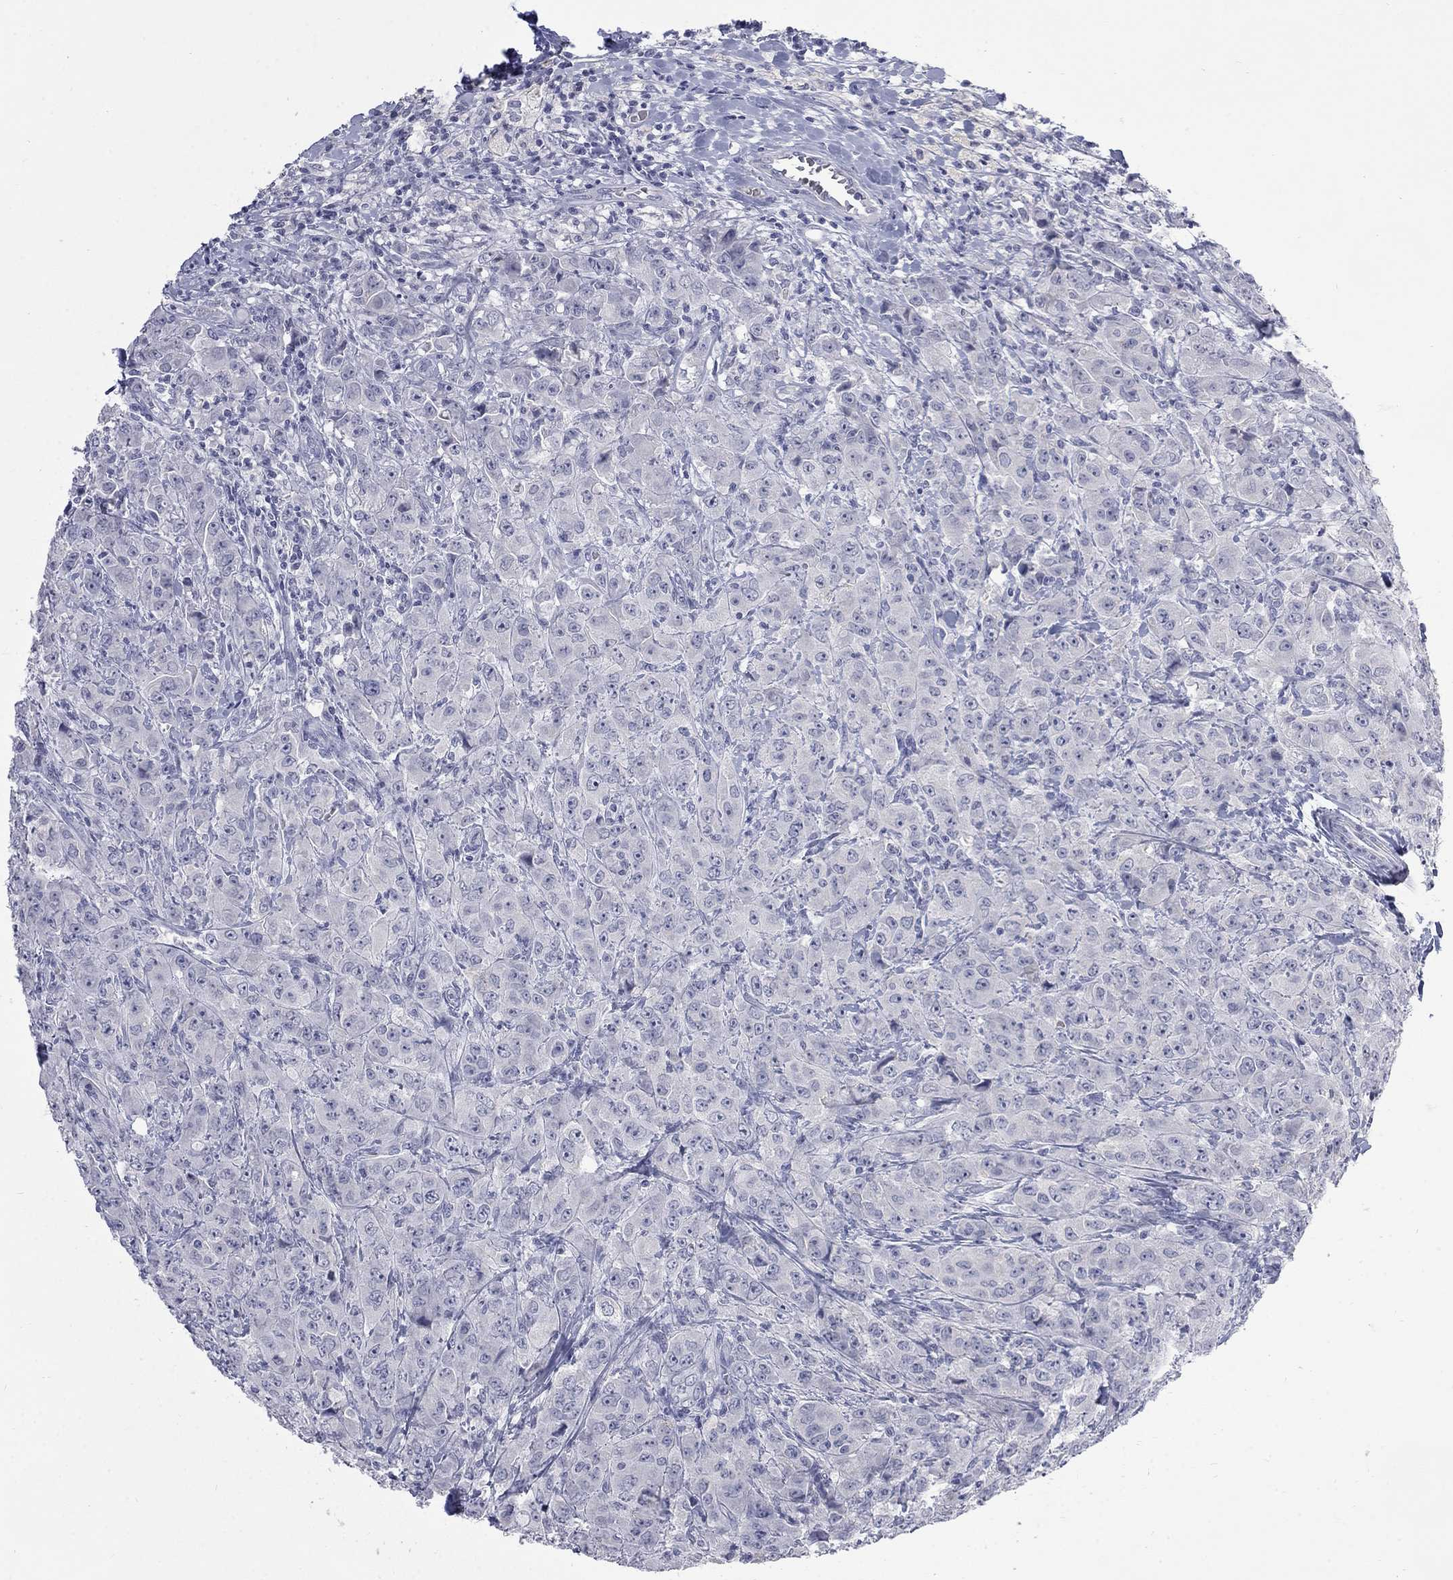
{"staining": {"intensity": "negative", "quantity": "none", "location": "none"}, "tissue": "breast cancer", "cell_type": "Tumor cells", "image_type": "cancer", "snomed": [{"axis": "morphology", "description": "Duct carcinoma"}, {"axis": "topography", "description": "Breast"}], "caption": "DAB (3,3'-diaminobenzidine) immunohistochemical staining of breast cancer (invasive ductal carcinoma) displays no significant expression in tumor cells.", "gene": "CTNND2", "patient": {"sex": "female", "age": 43}}